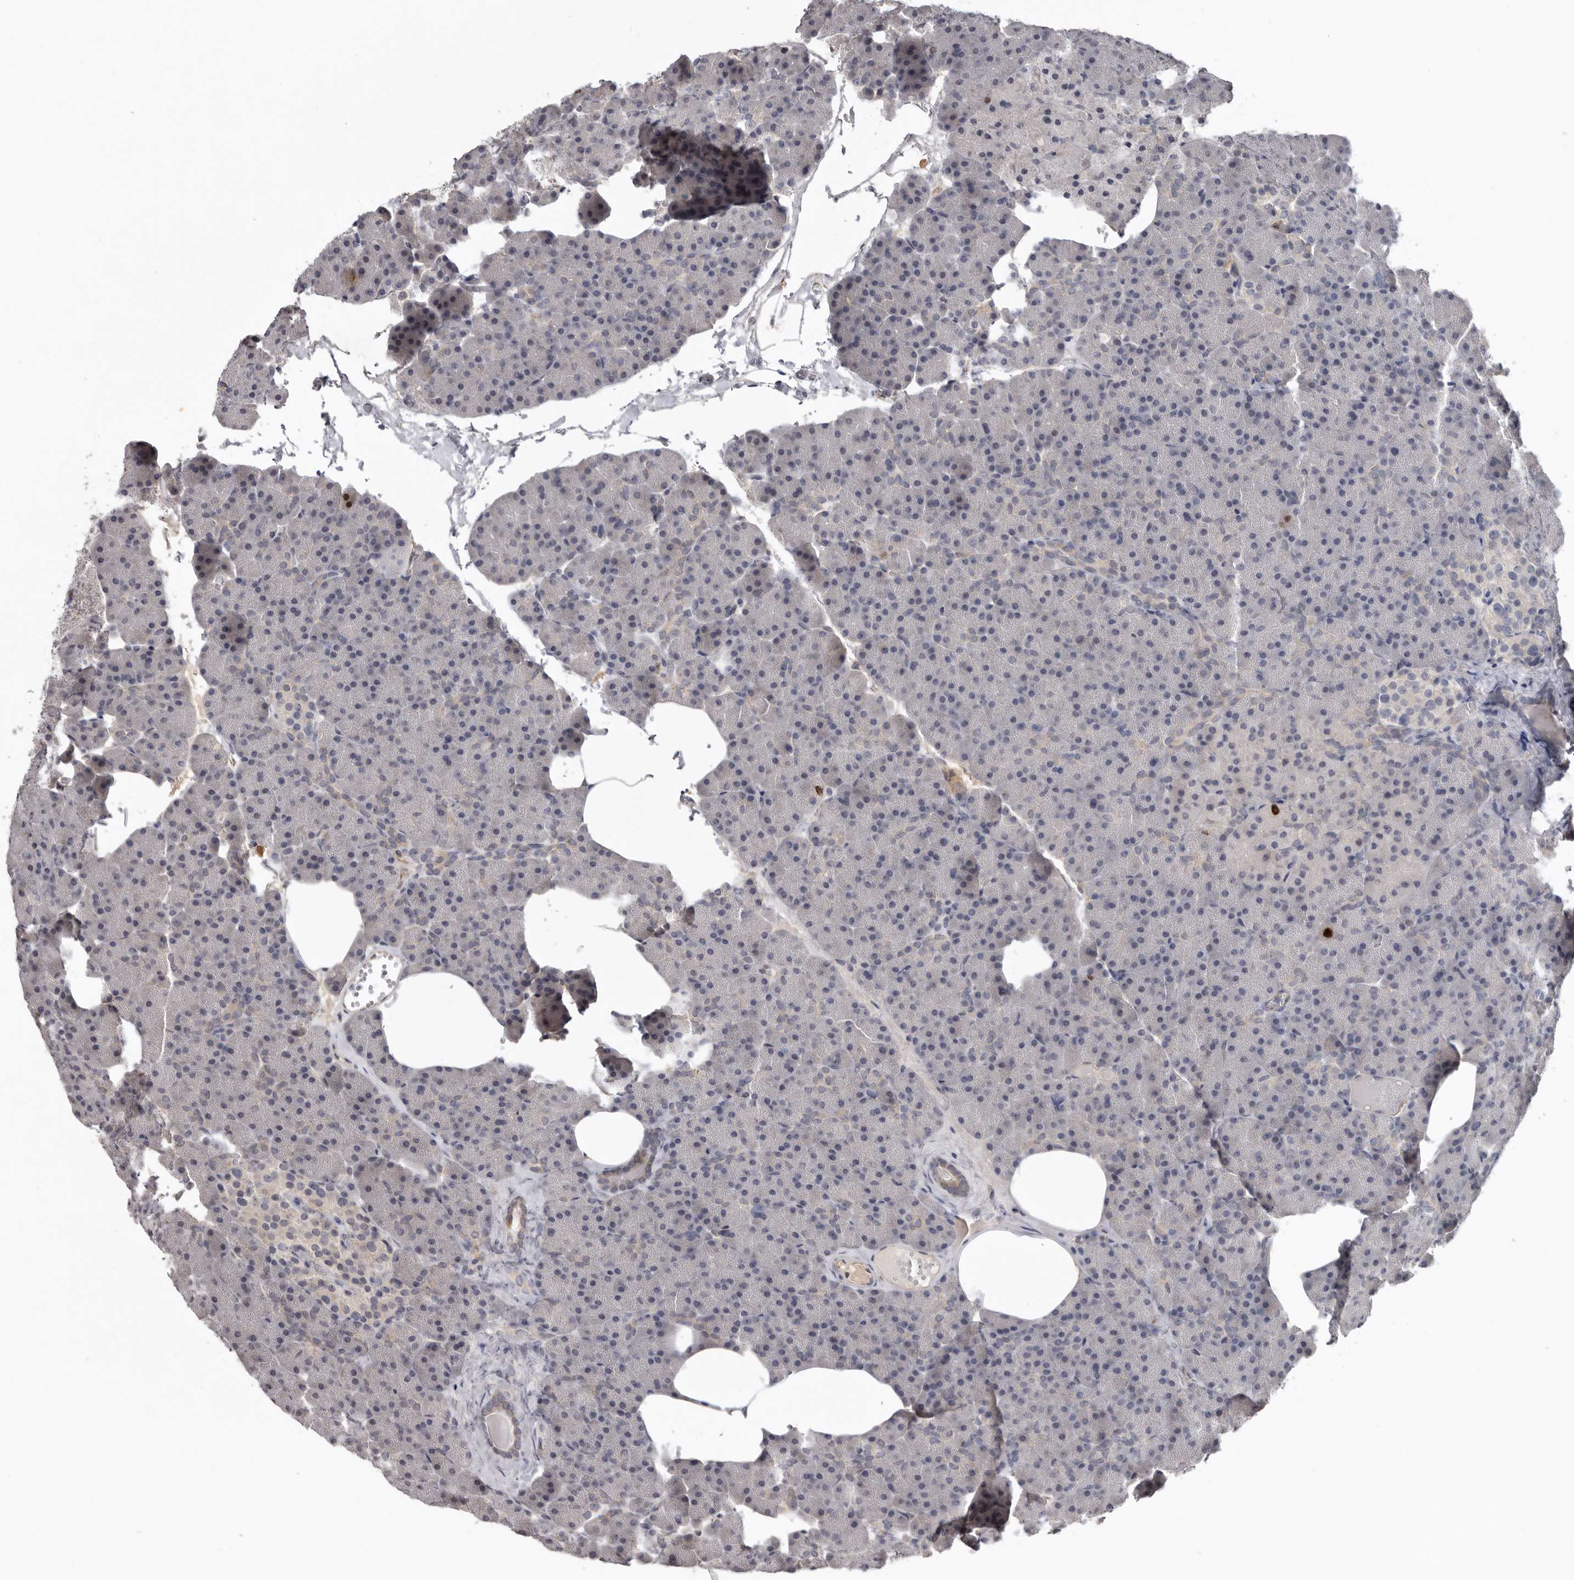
{"staining": {"intensity": "moderate", "quantity": "<25%", "location": "cytoplasmic/membranous"}, "tissue": "pancreas", "cell_type": "Exocrine glandular cells", "image_type": "normal", "snomed": [{"axis": "morphology", "description": "Normal tissue, NOS"}, {"axis": "morphology", "description": "Carcinoid, malignant, NOS"}, {"axis": "topography", "description": "Pancreas"}], "caption": "Immunohistochemical staining of benign human pancreas shows low levels of moderate cytoplasmic/membranous expression in about <25% of exocrine glandular cells.", "gene": "CDCA8", "patient": {"sex": "female", "age": 35}}